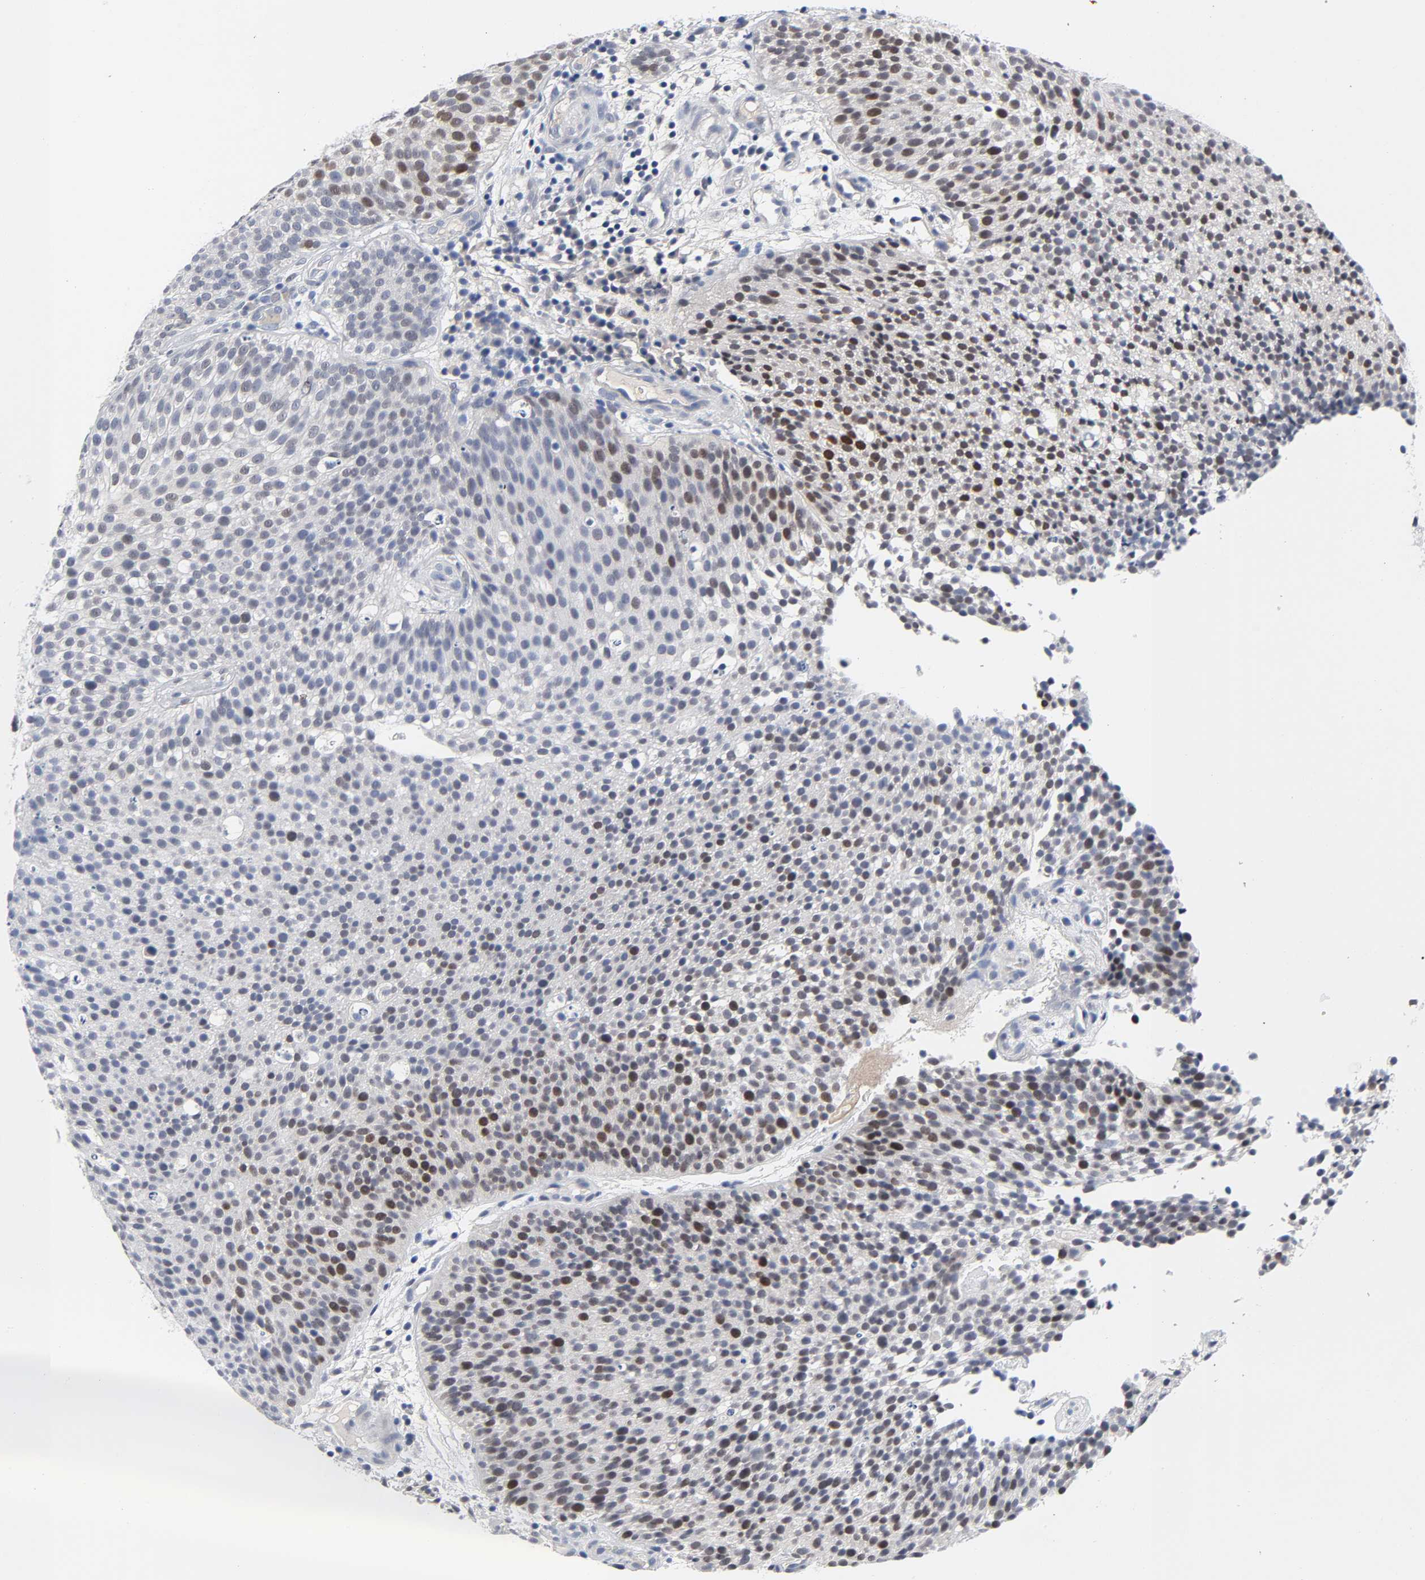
{"staining": {"intensity": "moderate", "quantity": "25%-75%", "location": "nuclear"}, "tissue": "urothelial cancer", "cell_type": "Tumor cells", "image_type": "cancer", "snomed": [{"axis": "morphology", "description": "Urothelial carcinoma, Low grade"}, {"axis": "topography", "description": "Urinary bladder"}], "caption": "Immunohistochemical staining of human low-grade urothelial carcinoma shows medium levels of moderate nuclear expression in approximately 25%-75% of tumor cells.", "gene": "SALL2", "patient": {"sex": "male", "age": 85}}